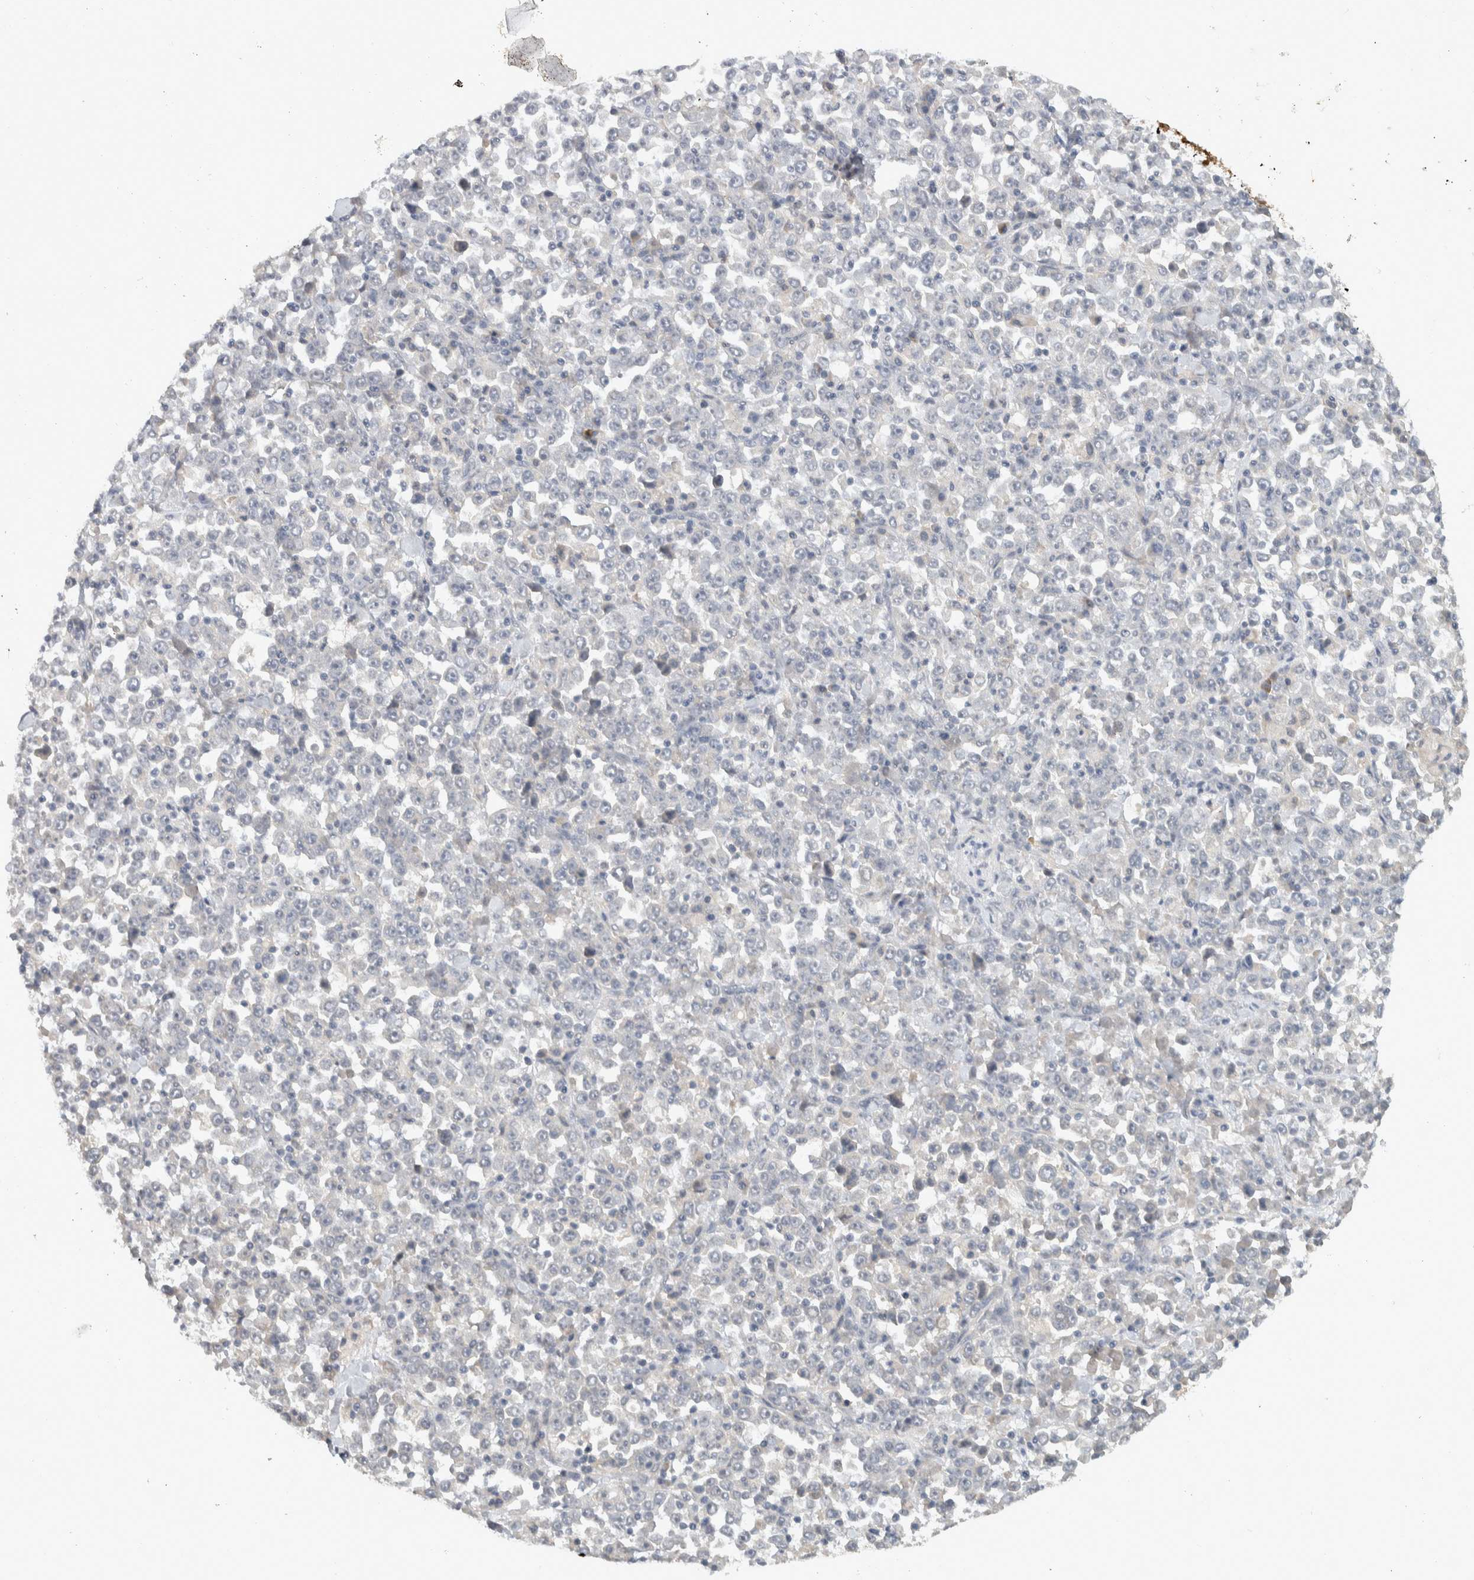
{"staining": {"intensity": "negative", "quantity": "none", "location": "none"}, "tissue": "stomach cancer", "cell_type": "Tumor cells", "image_type": "cancer", "snomed": [{"axis": "morphology", "description": "Normal tissue, NOS"}, {"axis": "morphology", "description": "Adenocarcinoma, NOS"}, {"axis": "topography", "description": "Stomach, upper"}, {"axis": "topography", "description": "Stomach"}], "caption": "This is an IHC image of stomach adenocarcinoma. There is no expression in tumor cells.", "gene": "AFP", "patient": {"sex": "male", "age": 59}}